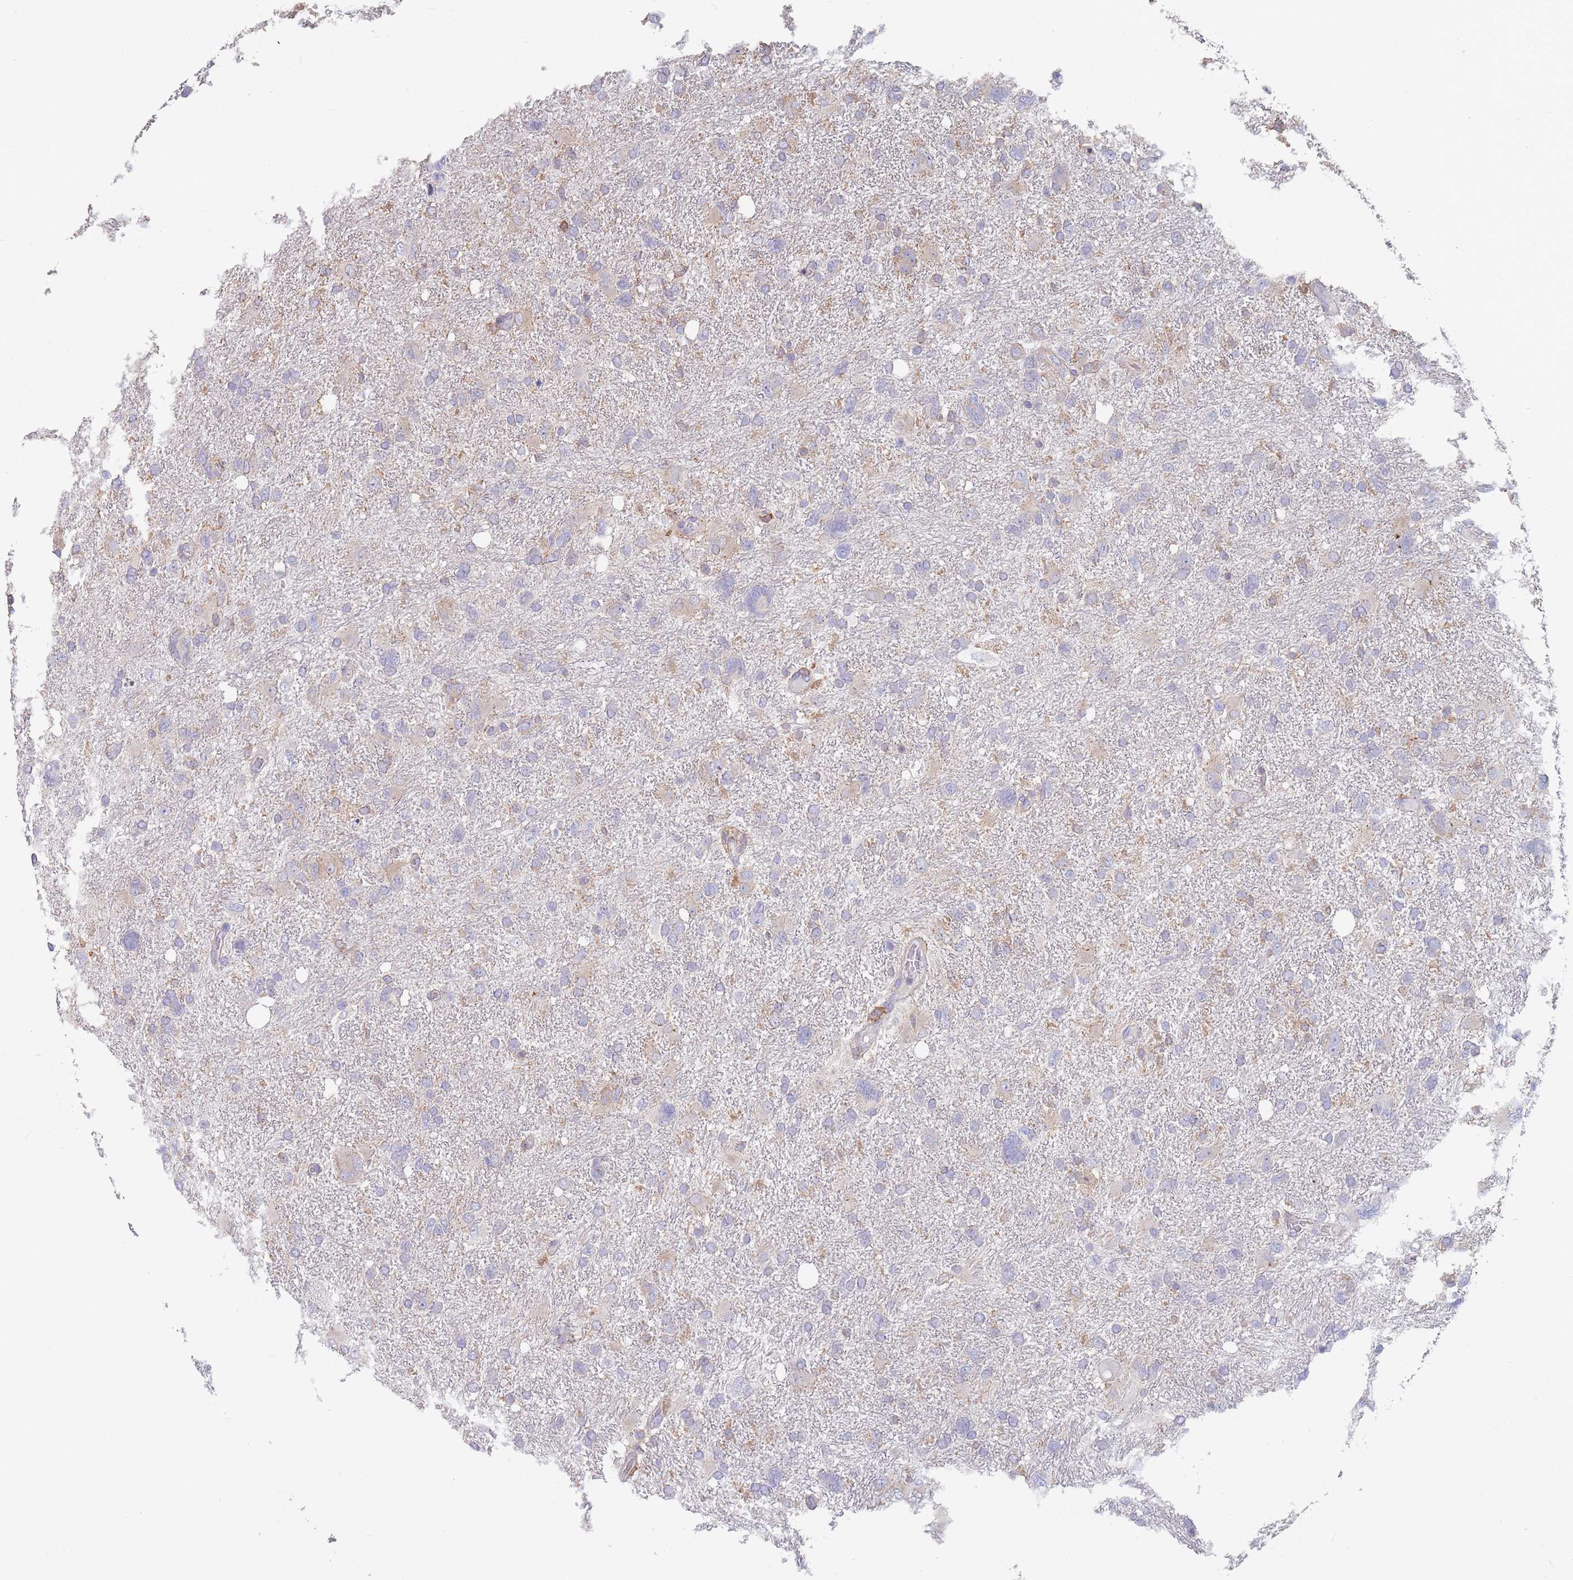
{"staining": {"intensity": "weak", "quantity": "<25%", "location": "cytoplasmic/membranous"}, "tissue": "glioma", "cell_type": "Tumor cells", "image_type": "cancer", "snomed": [{"axis": "morphology", "description": "Glioma, malignant, High grade"}, {"axis": "topography", "description": "Brain"}], "caption": "High power microscopy photomicrograph of an immunohistochemistry histopathology image of high-grade glioma (malignant), revealing no significant positivity in tumor cells.", "gene": "CLEC12A", "patient": {"sex": "male", "age": 61}}